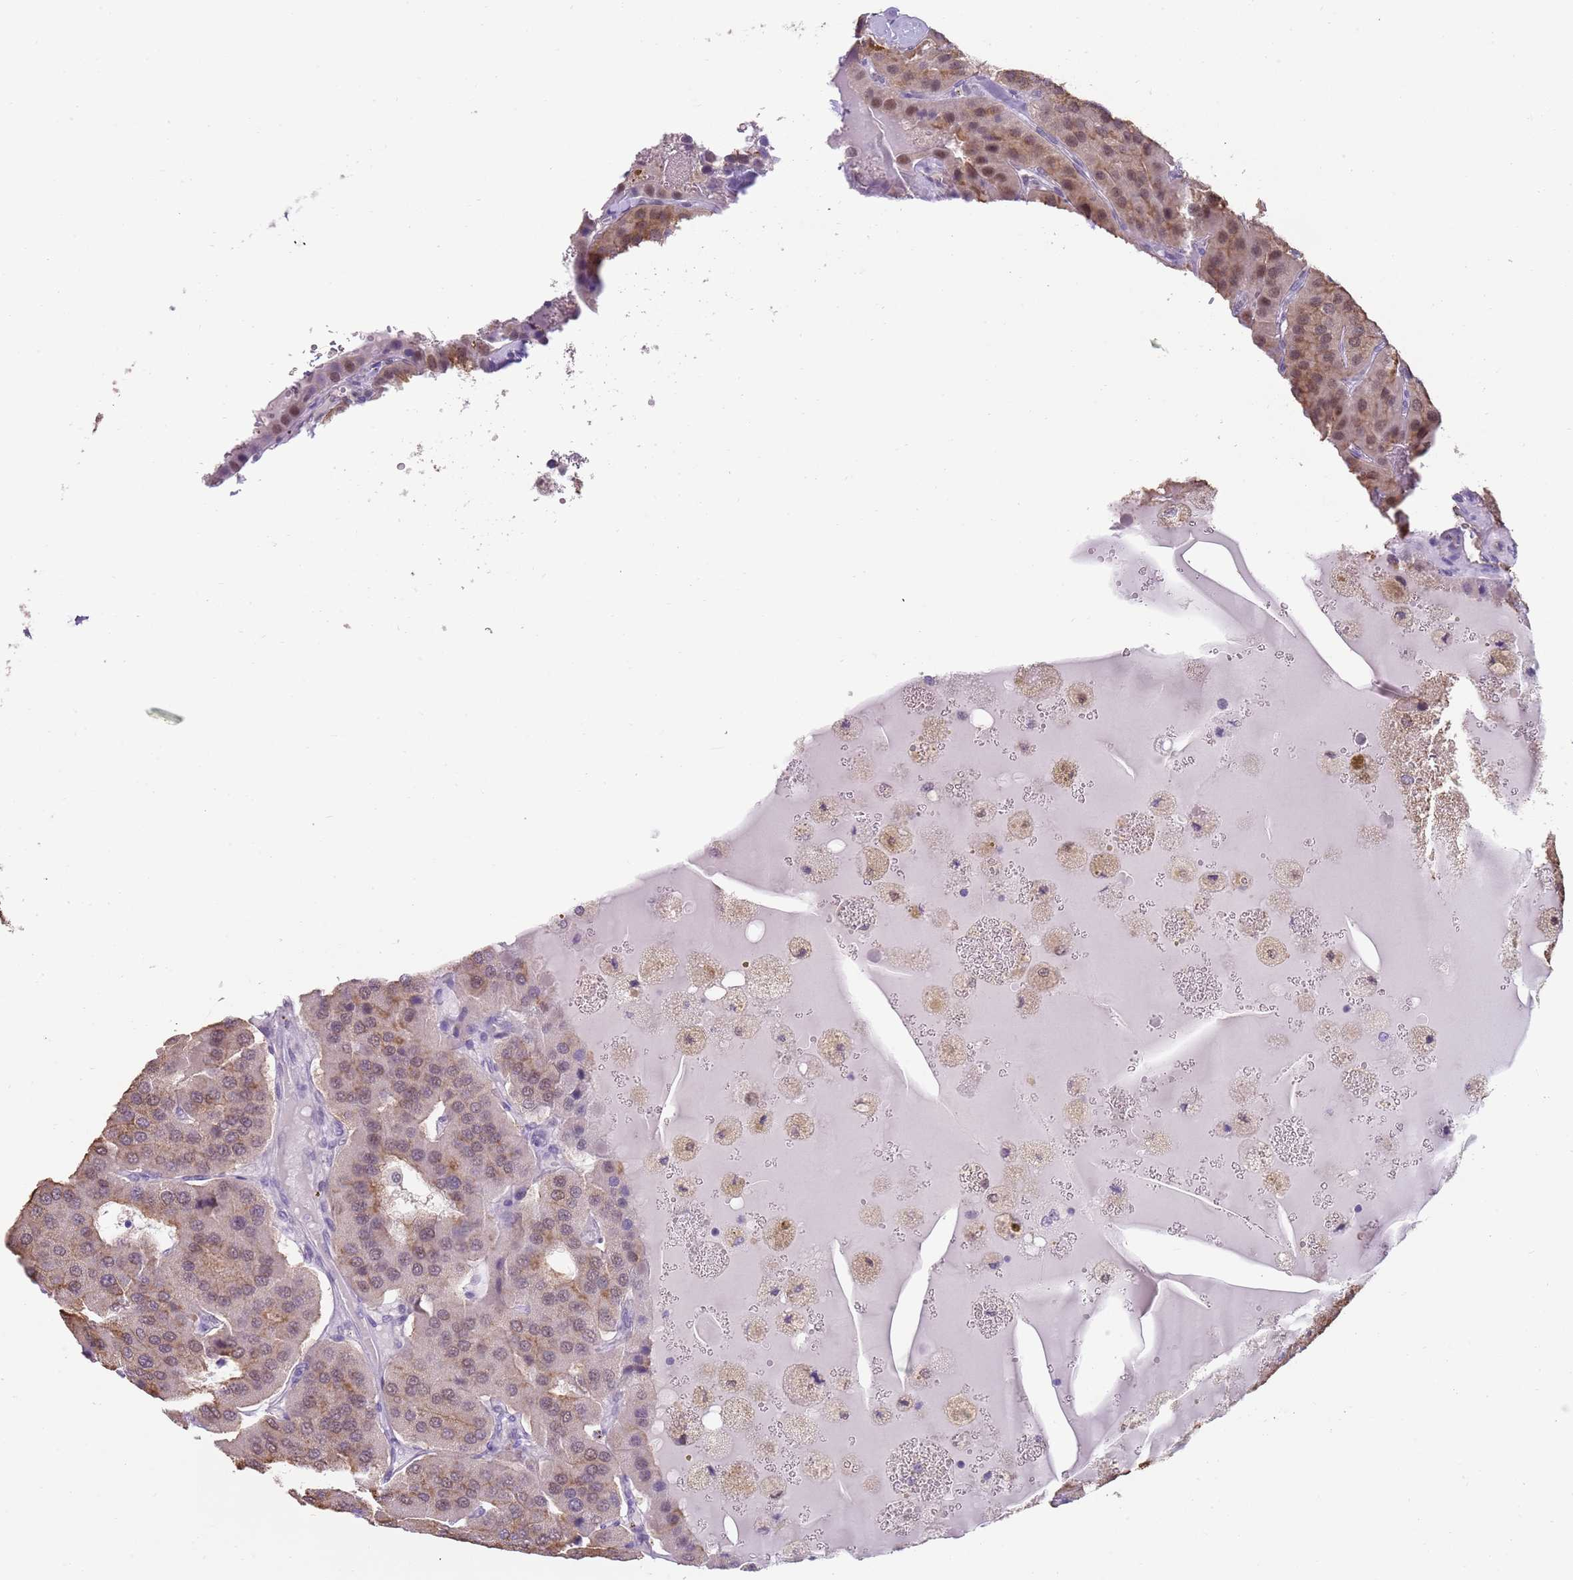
{"staining": {"intensity": "weak", "quantity": "25%-75%", "location": "cytoplasmic/membranous,nuclear"}, "tissue": "parathyroid gland", "cell_type": "Glandular cells", "image_type": "normal", "snomed": [{"axis": "morphology", "description": "Normal tissue, NOS"}, {"axis": "morphology", "description": "Adenoma, NOS"}, {"axis": "topography", "description": "Parathyroid gland"}], "caption": "Immunohistochemistry of normal human parathyroid gland exhibits low levels of weak cytoplasmic/membranous,nuclear positivity in about 25%-75% of glandular cells.", "gene": "SEPHS2", "patient": {"sex": "female", "age": 86}}